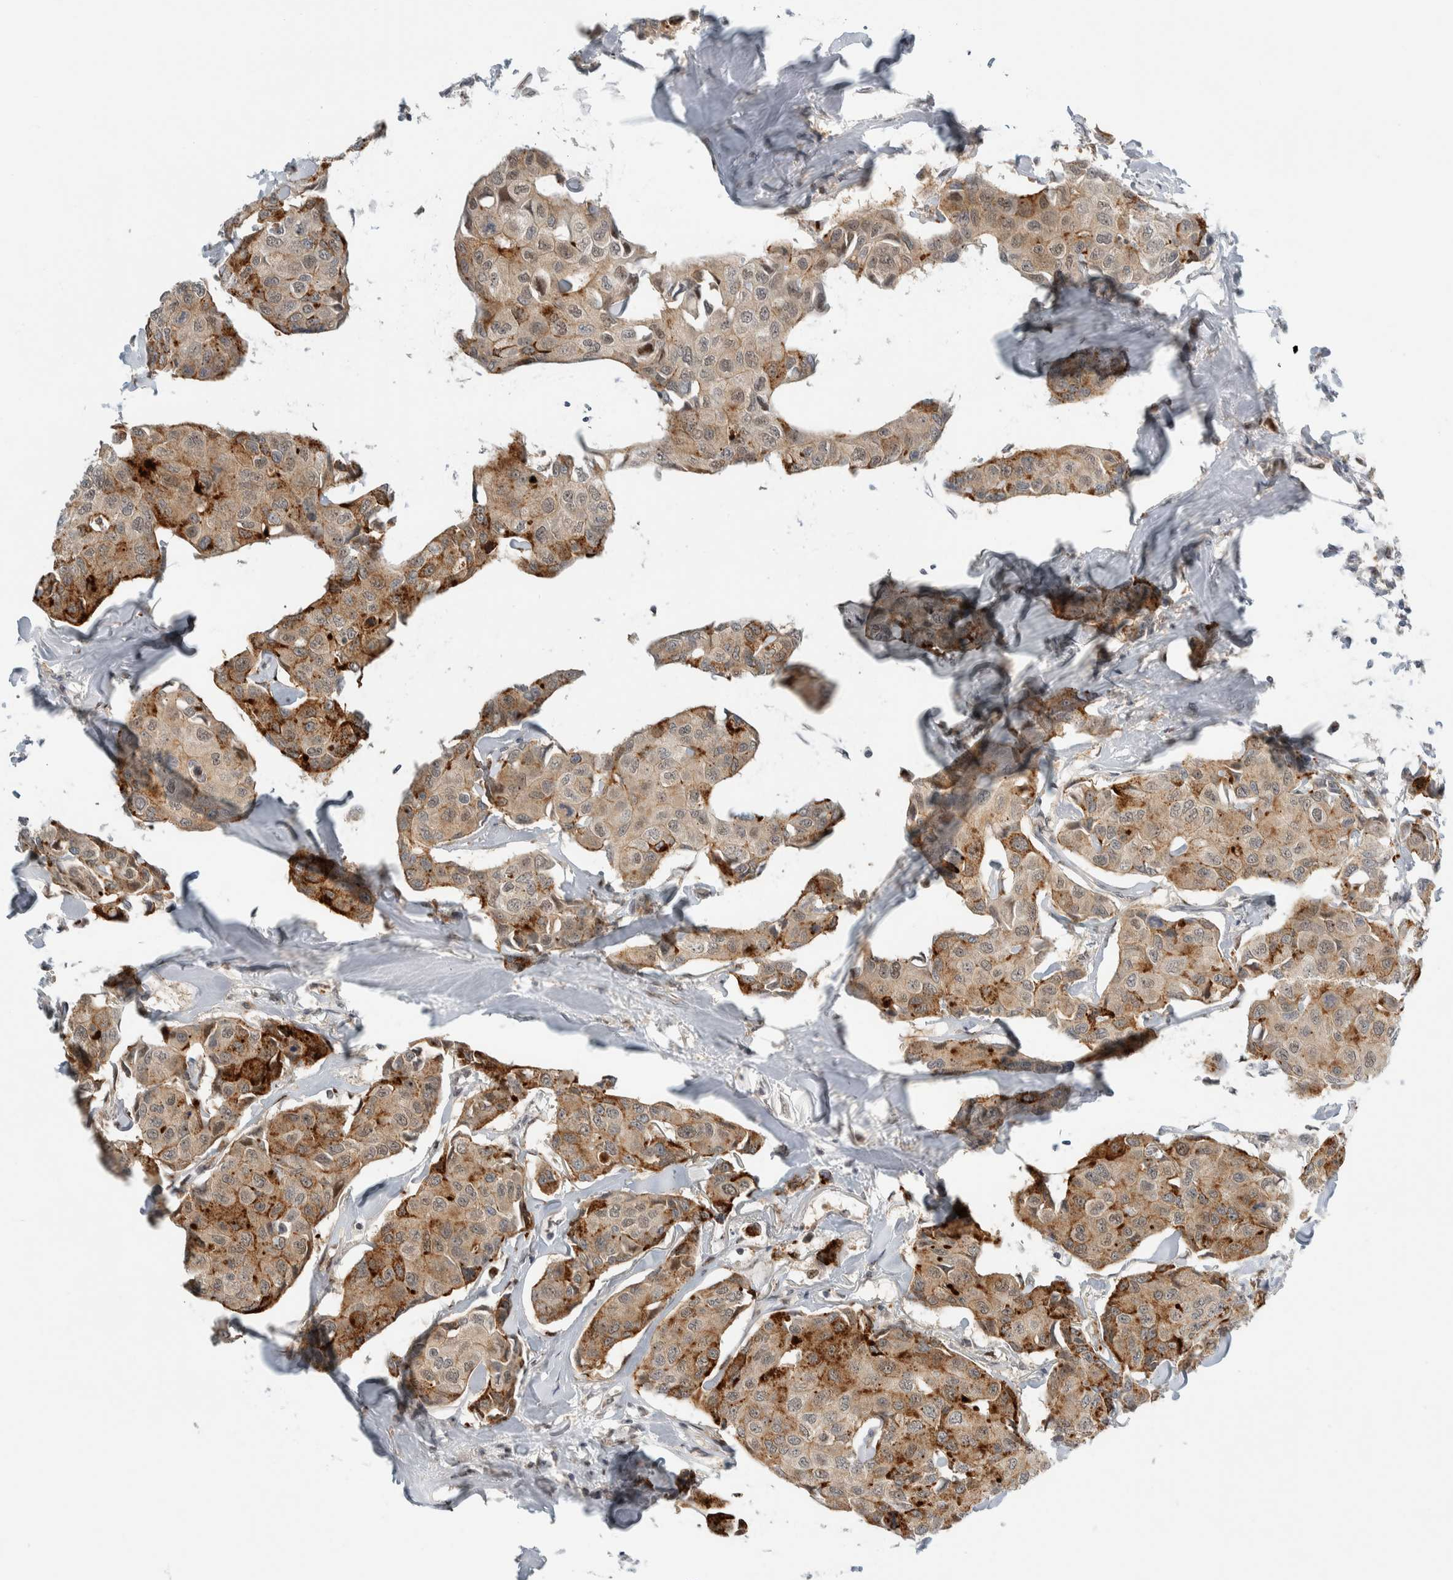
{"staining": {"intensity": "moderate", "quantity": ">75%", "location": "cytoplasmic/membranous"}, "tissue": "breast cancer", "cell_type": "Tumor cells", "image_type": "cancer", "snomed": [{"axis": "morphology", "description": "Duct carcinoma"}, {"axis": "topography", "description": "Breast"}], "caption": "Immunohistochemical staining of breast cancer exhibits medium levels of moderate cytoplasmic/membranous protein expression in approximately >75% of tumor cells.", "gene": "NCR3LG1", "patient": {"sex": "female", "age": 80}}